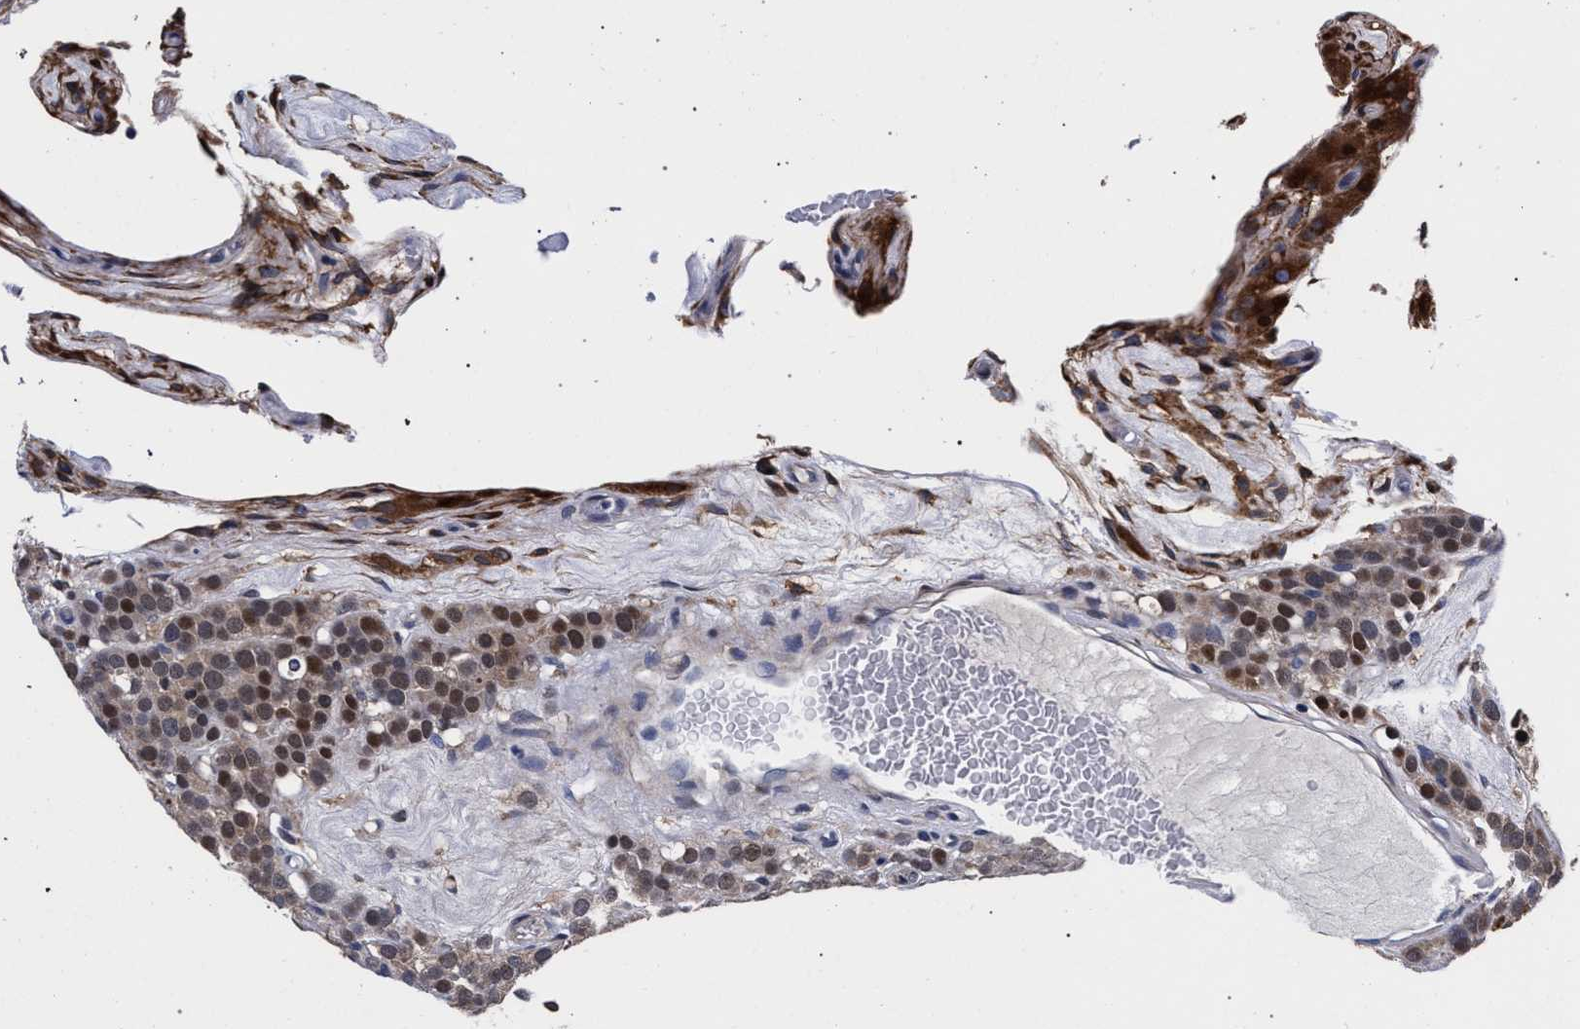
{"staining": {"intensity": "strong", "quantity": "<25%", "location": "cytoplasmic/membranous,nuclear"}, "tissue": "testis cancer", "cell_type": "Tumor cells", "image_type": "cancer", "snomed": [{"axis": "morphology", "description": "Seminoma, NOS"}, {"axis": "topography", "description": "Testis"}], "caption": "The image reveals immunohistochemical staining of testis seminoma. There is strong cytoplasmic/membranous and nuclear expression is present in approximately <25% of tumor cells. The staining was performed using DAB (3,3'-diaminobenzidine) to visualize the protein expression in brown, while the nuclei were stained in blue with hematoxylin (Magnification: 20x).", "gene": "ZNF462", "patient": {"sex": "male", "age": 71}}